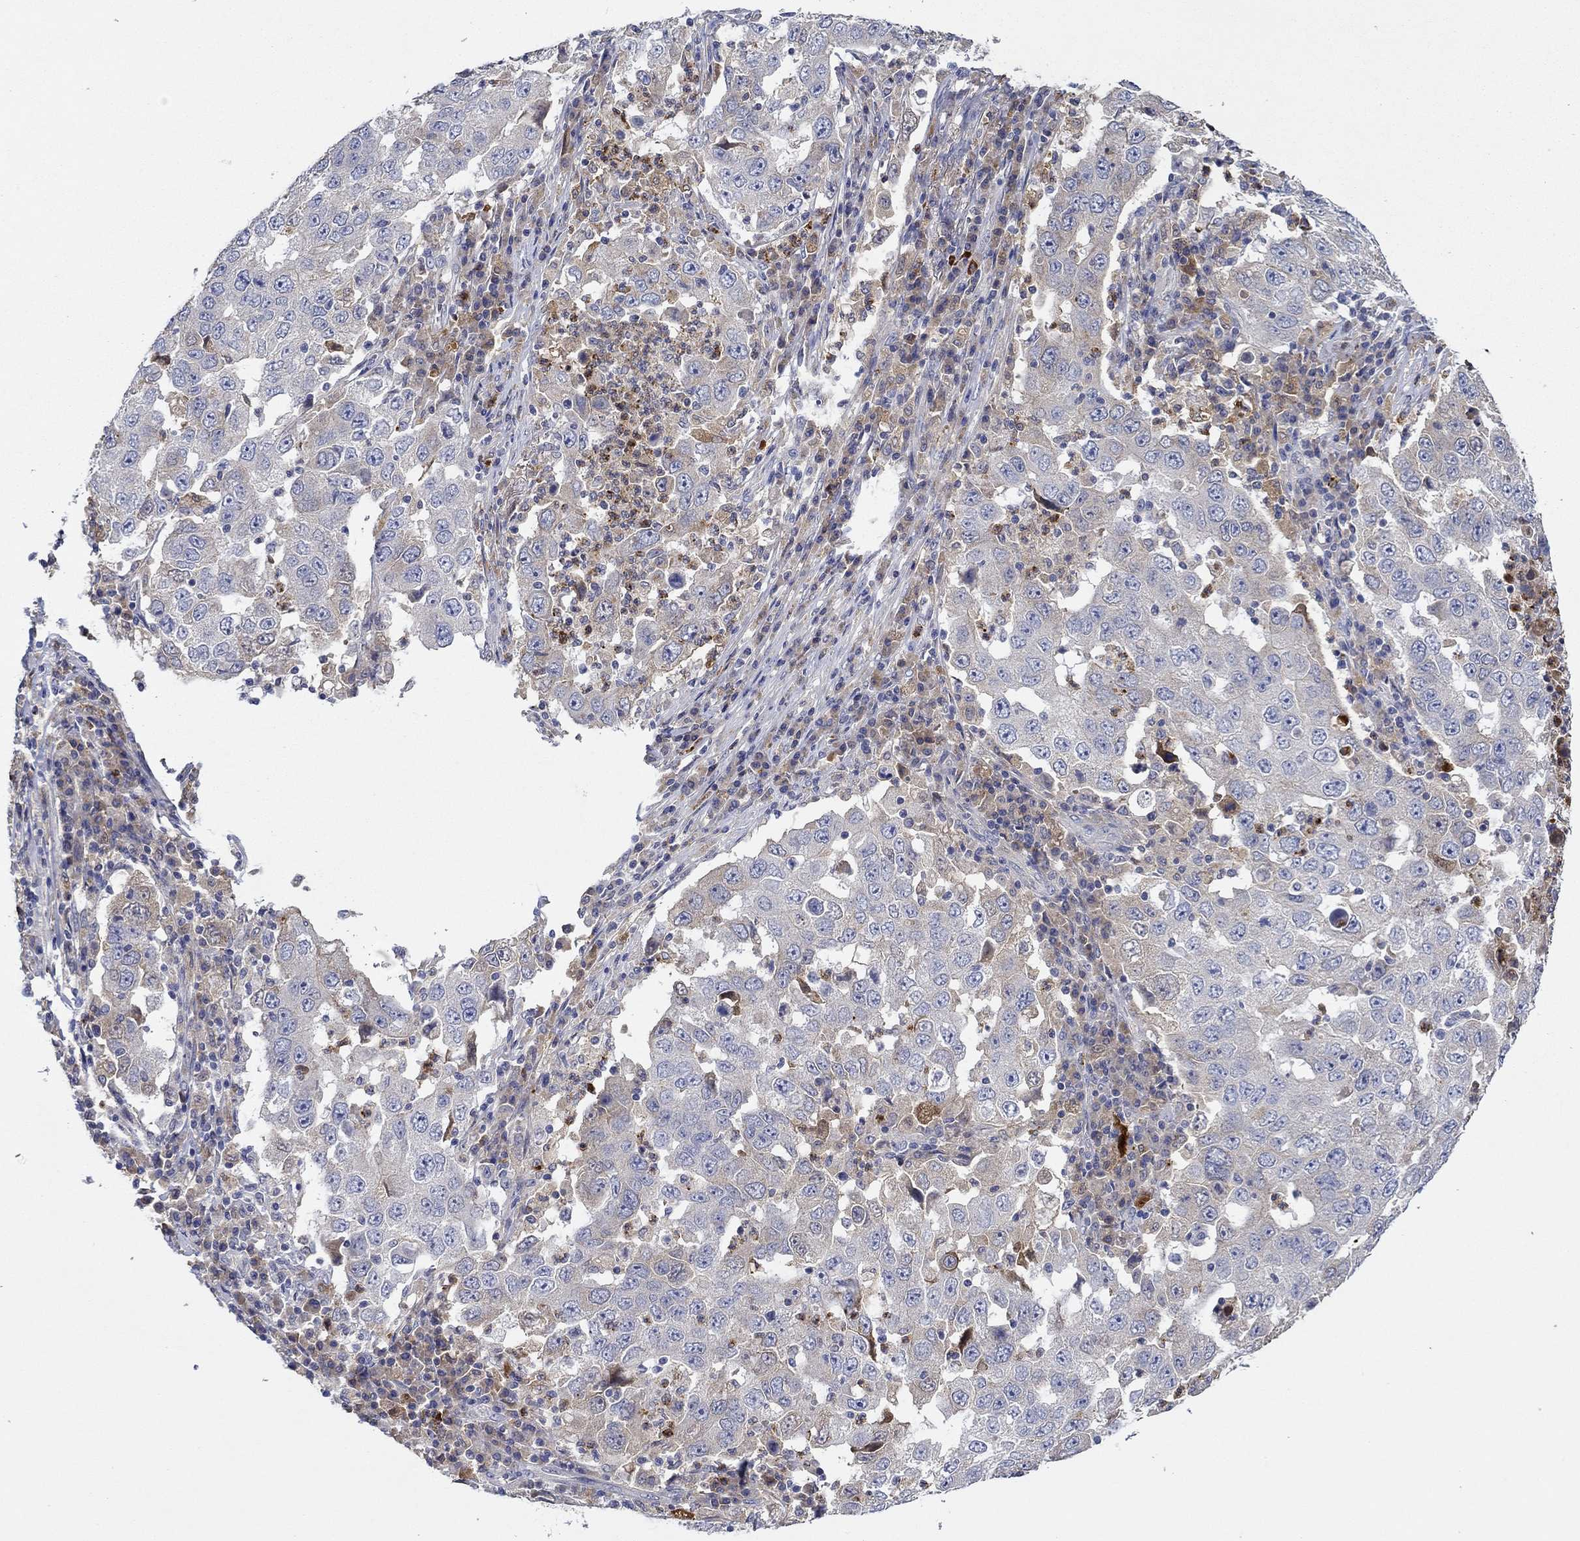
{"staining": {"intensity": "weak", "quantity": "<25%", "location": "cytoplasmic/membranous"}, "tissue": "lung cancer", "cell_type": "Tumor cells", "image_type": "cancer", "snomed": [{"axis": "morphology", "description": "Adenocarcinoma, NOS"}, {"axis": "topography", "description": "Lung"}], "caption": "A high-resolution image shows immunohistochemistry staining of lung adenocarcinoma, which demonstrates no significant positivity in tumor cells. Nuclei are stained in blue.", "gene": "CHIT1", "patient": {"sex": "male", "age": 73}}